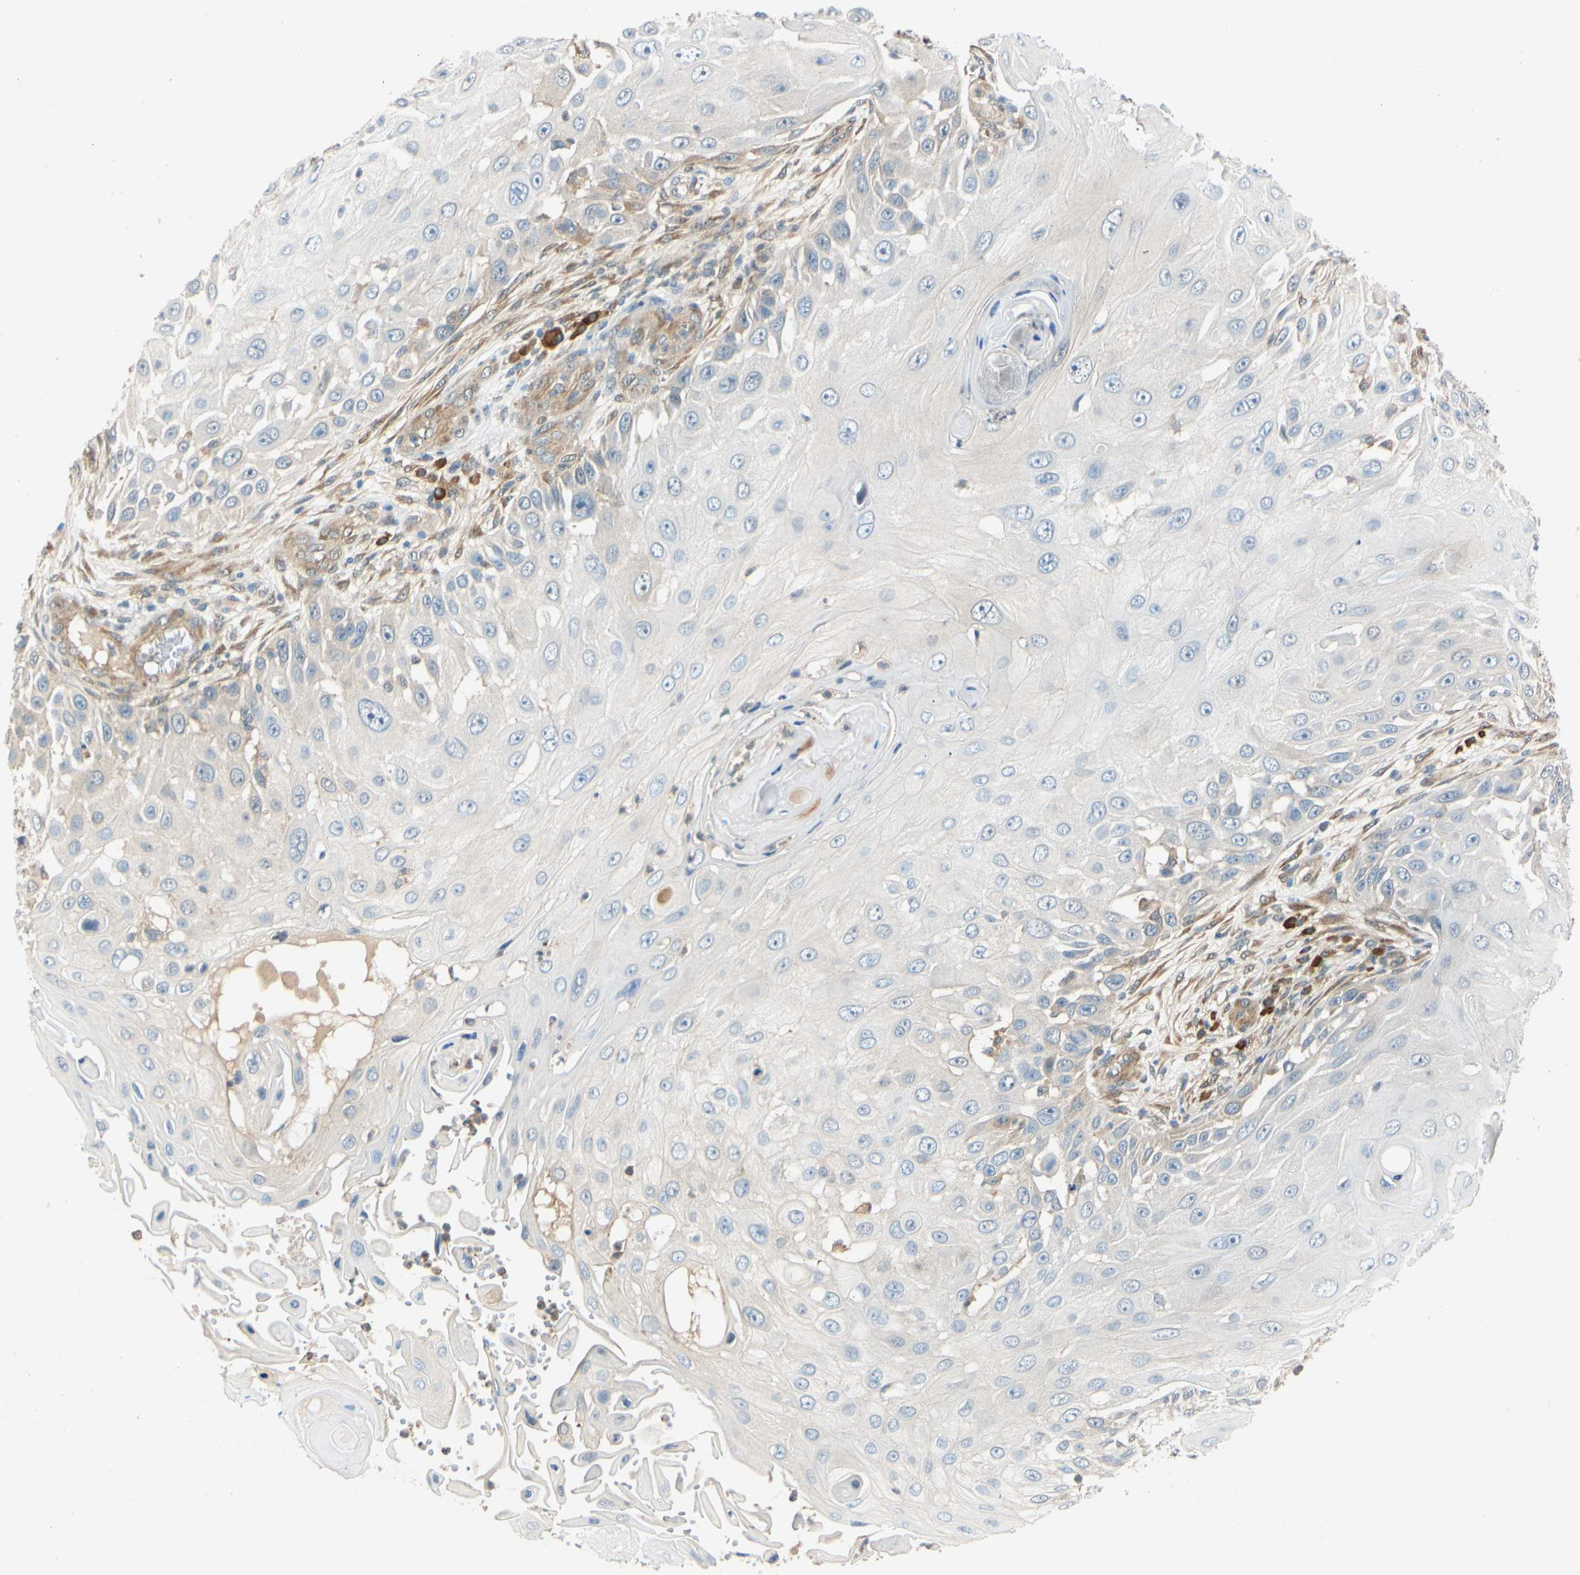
{"staining": {"intensity": "weak", "quantity": "25%-75%", "location": "cytoplasmic/membranous"}, "tissue": "skin cancer", "cell_type": "Tumor cells", "image_type": "cancer", "snomed": [{"axis": "morphology", "description": "Squamous cell carcinoma, NOS"}, {"axis": "topography", "description": "Skin"}], "caption": "DAB (3,3'-diaminobenzidine) immunohistochemical staining of squamous cell carcinoma (skin) displays weak cytoplasmic/membranous protein staining in about 25%-75% of tumor cells.", "gene": "WIPI1", "patient": {"sex": "female", "age": 44}}